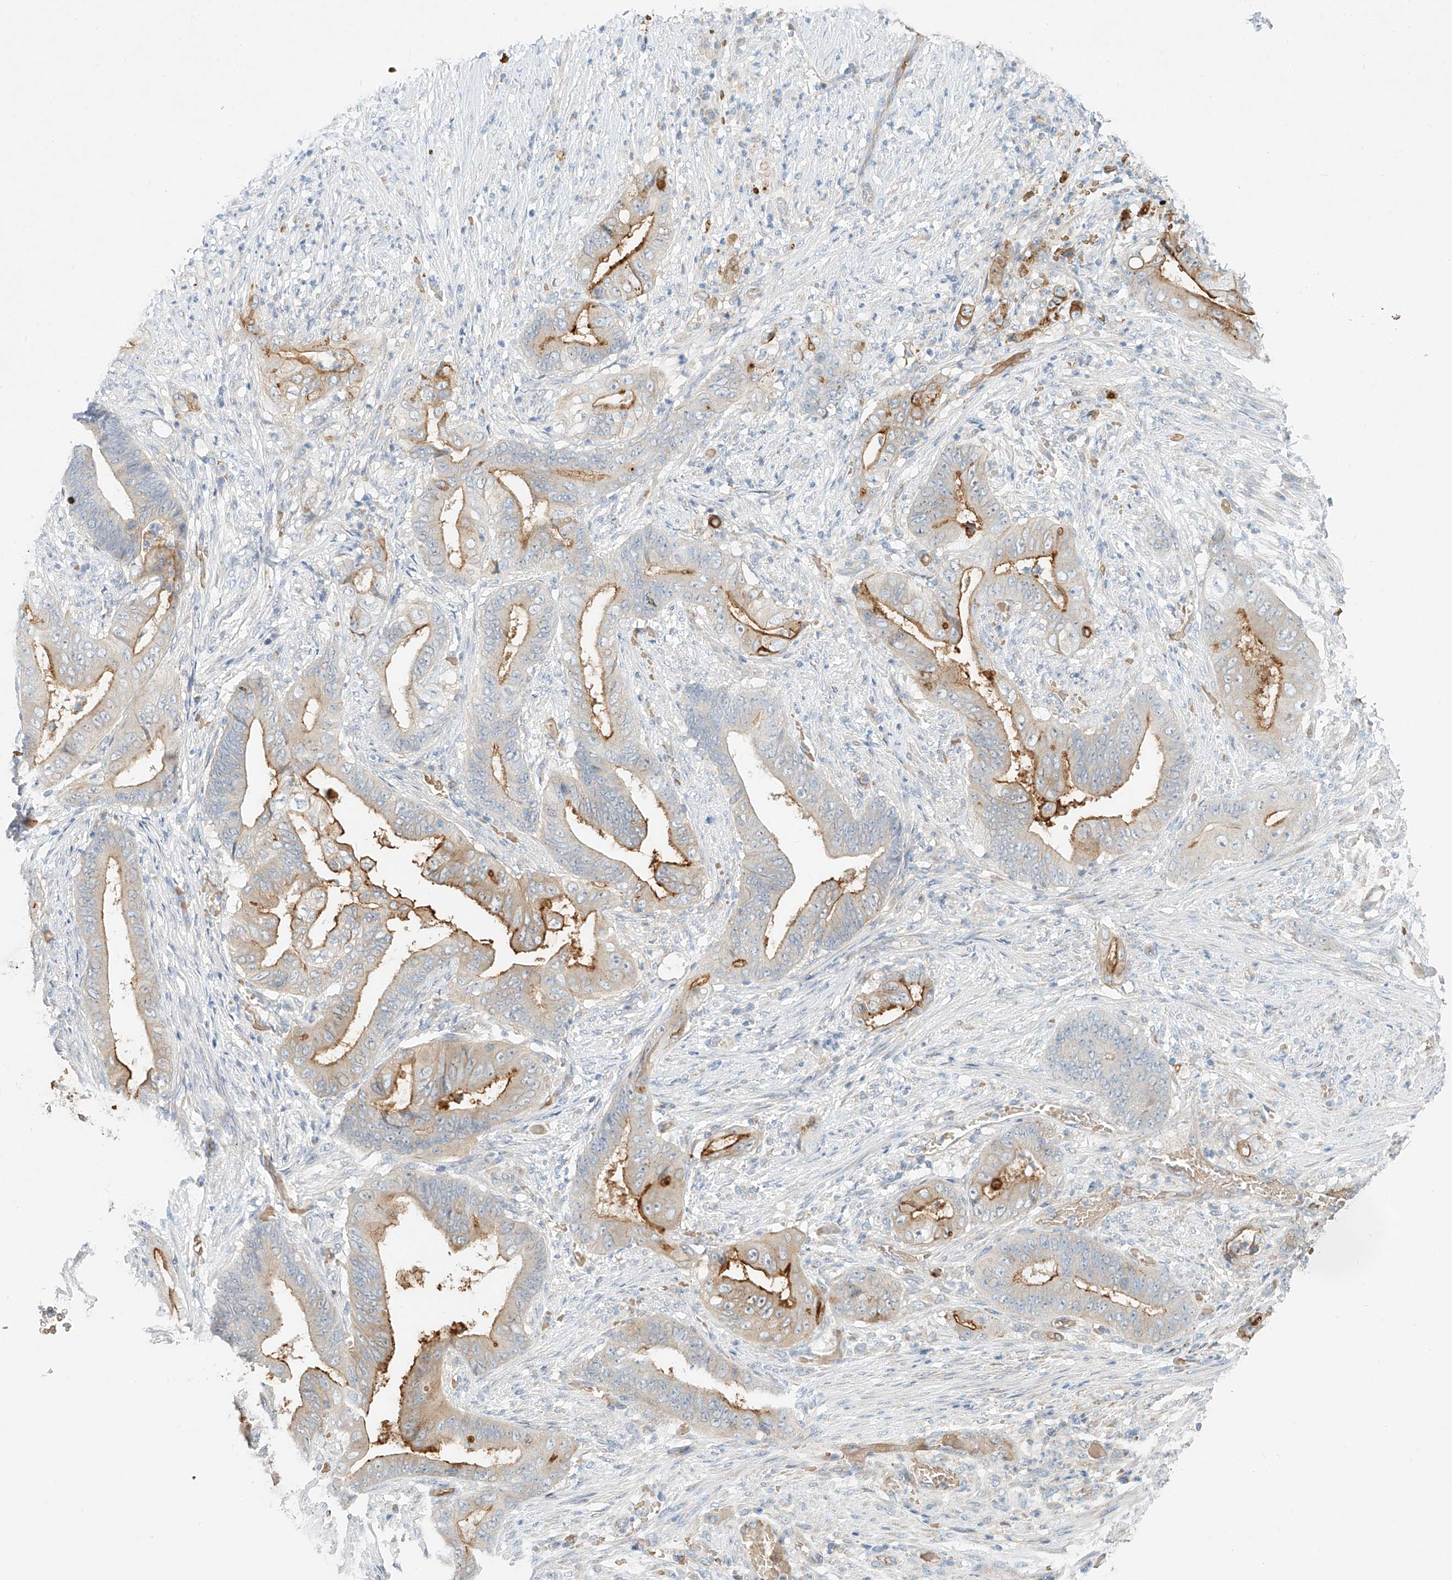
{"staining": {"intensity": "strong", "quantity": "25%-75%", "location": "cytoplasmic/membranous"}, "tissue": "stomach cancer", "cell_type": "Tumor cells", "image_type": "cancer", "snomed": [{"axis": "morphology", "description": "Adenocarcinoma, NOS"}, {"axis": "topography", "description": "Stomach"}], "caption": "High-power microscopy captured an IHC micrograph of adenocarcinoma (stomach), revealing strong cytoplasmic/membranous expression in approximately 25%-75% of tumor cells. The protein of interest is stained brown, and the nuclei are stained in blue (DAB (3,3'-diaminobenzidine) IHC with brightfield microscopy, high magnification).", "gene": "SYTL3", "patient": {"sex": "female", "age": 73}}